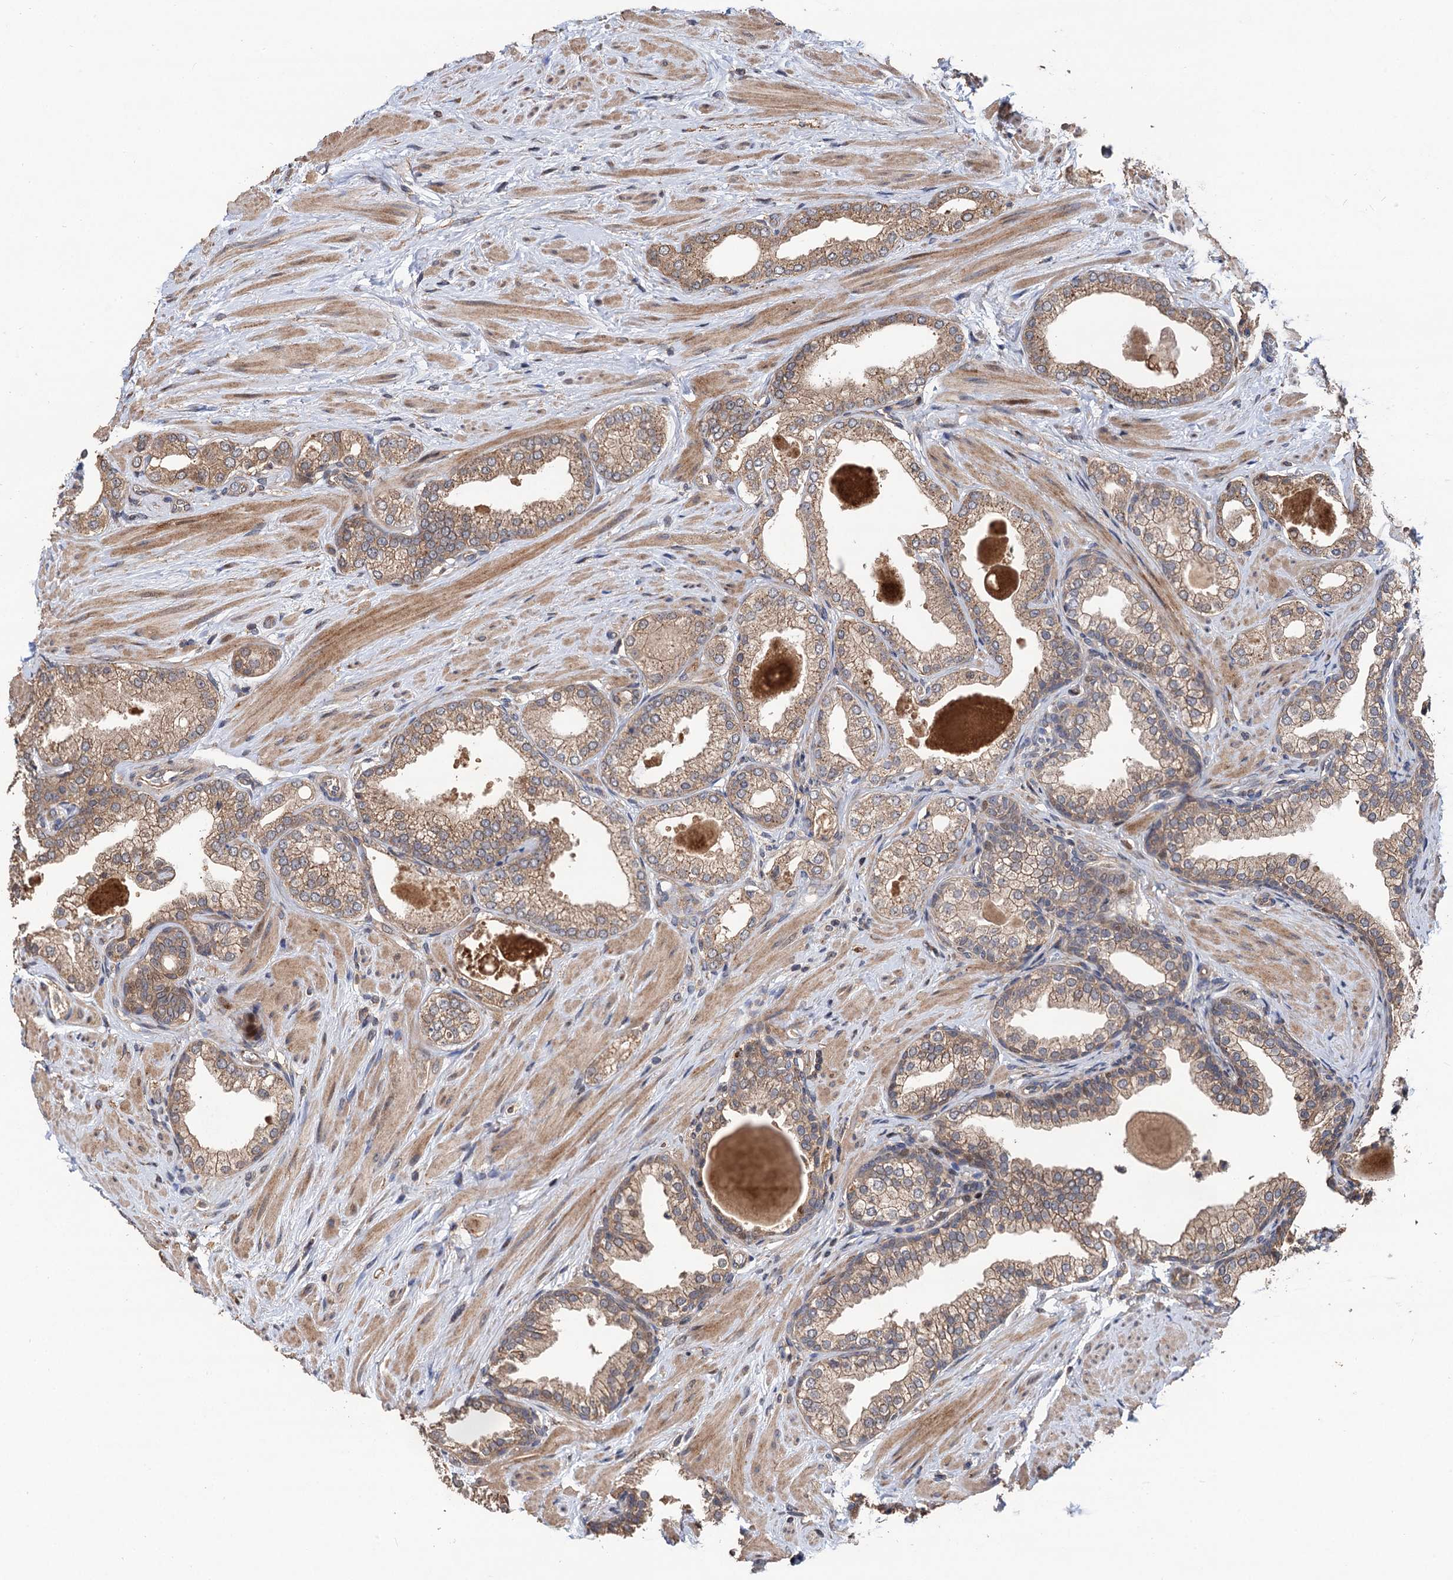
{"staining": {"intensity": "moderate", "quantity": "25%-75%", "location": "cytoplasmic/membranous,nuclear"}, "tissue": "prostate", "cell_type": "Glandular cells", "image_type": "normal", "snomed": [{"axis": "morphology", "description": "Normal tissue, NOS"}, {"axis": "topography", "description": "Prostate"}], "caption": "The micrograph shows a brown stain indicating the presence of a protein in the cytoplasmic/membranous,nuclear of glandular cells in prostate.", "gene": "TMEM39B", "patient": {"sex": "male", "age": 48}}